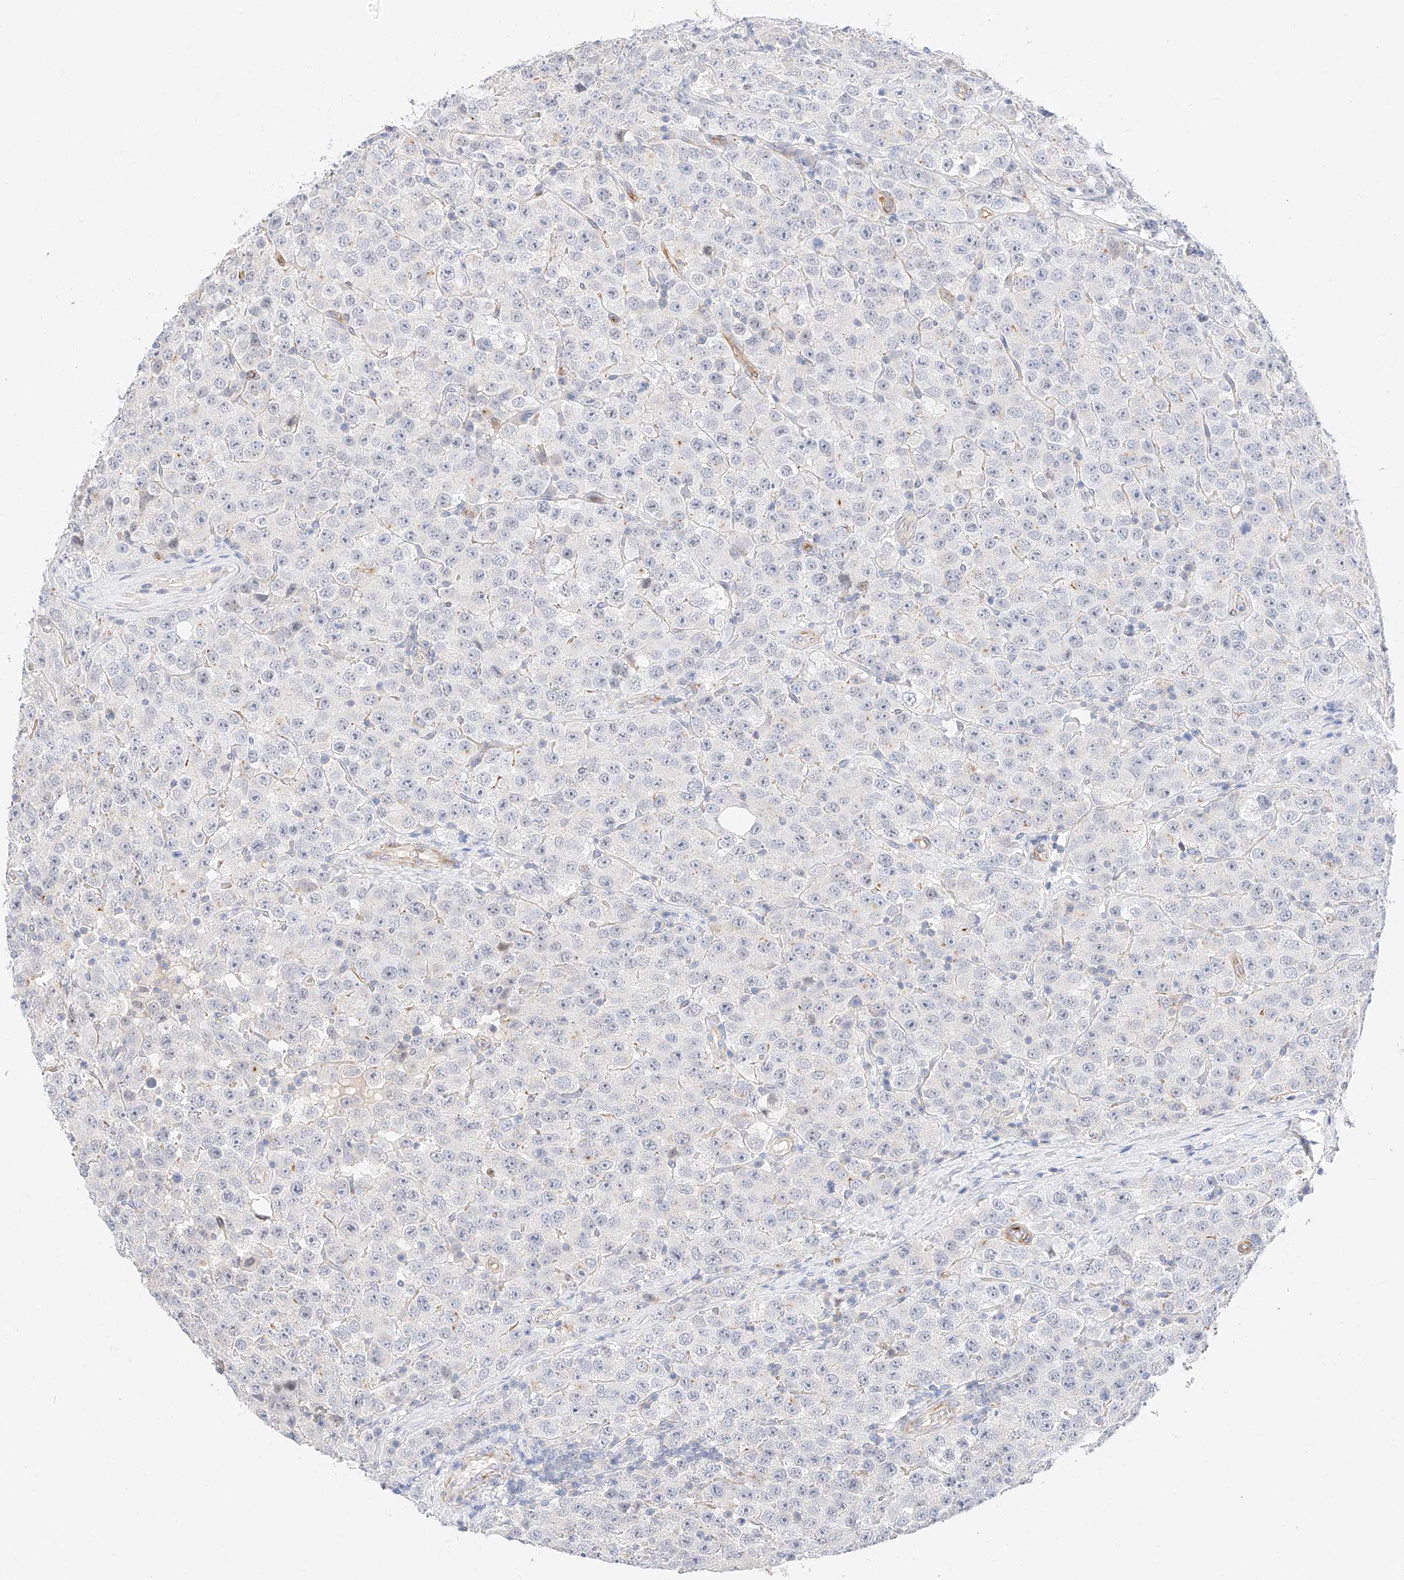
{"staining": {"intensity": "negative", "quantity": "none", "location": "none"}, "tissue": "testis cancer", "cell_type": "Tumor cells", "image_type": "cancer", "snomed": [{"axis": "morphology", "description": "Seminoma, NOS"}, {"axis": "topography", "description": "Testis"}], "caption": "Human testis cancer stained for a protein using immunohistochemistry (IHC) demonstrates no positivity in tumor cells.", "gene": "CDCP2", "patient": {"sex": "male", "age": 28}}